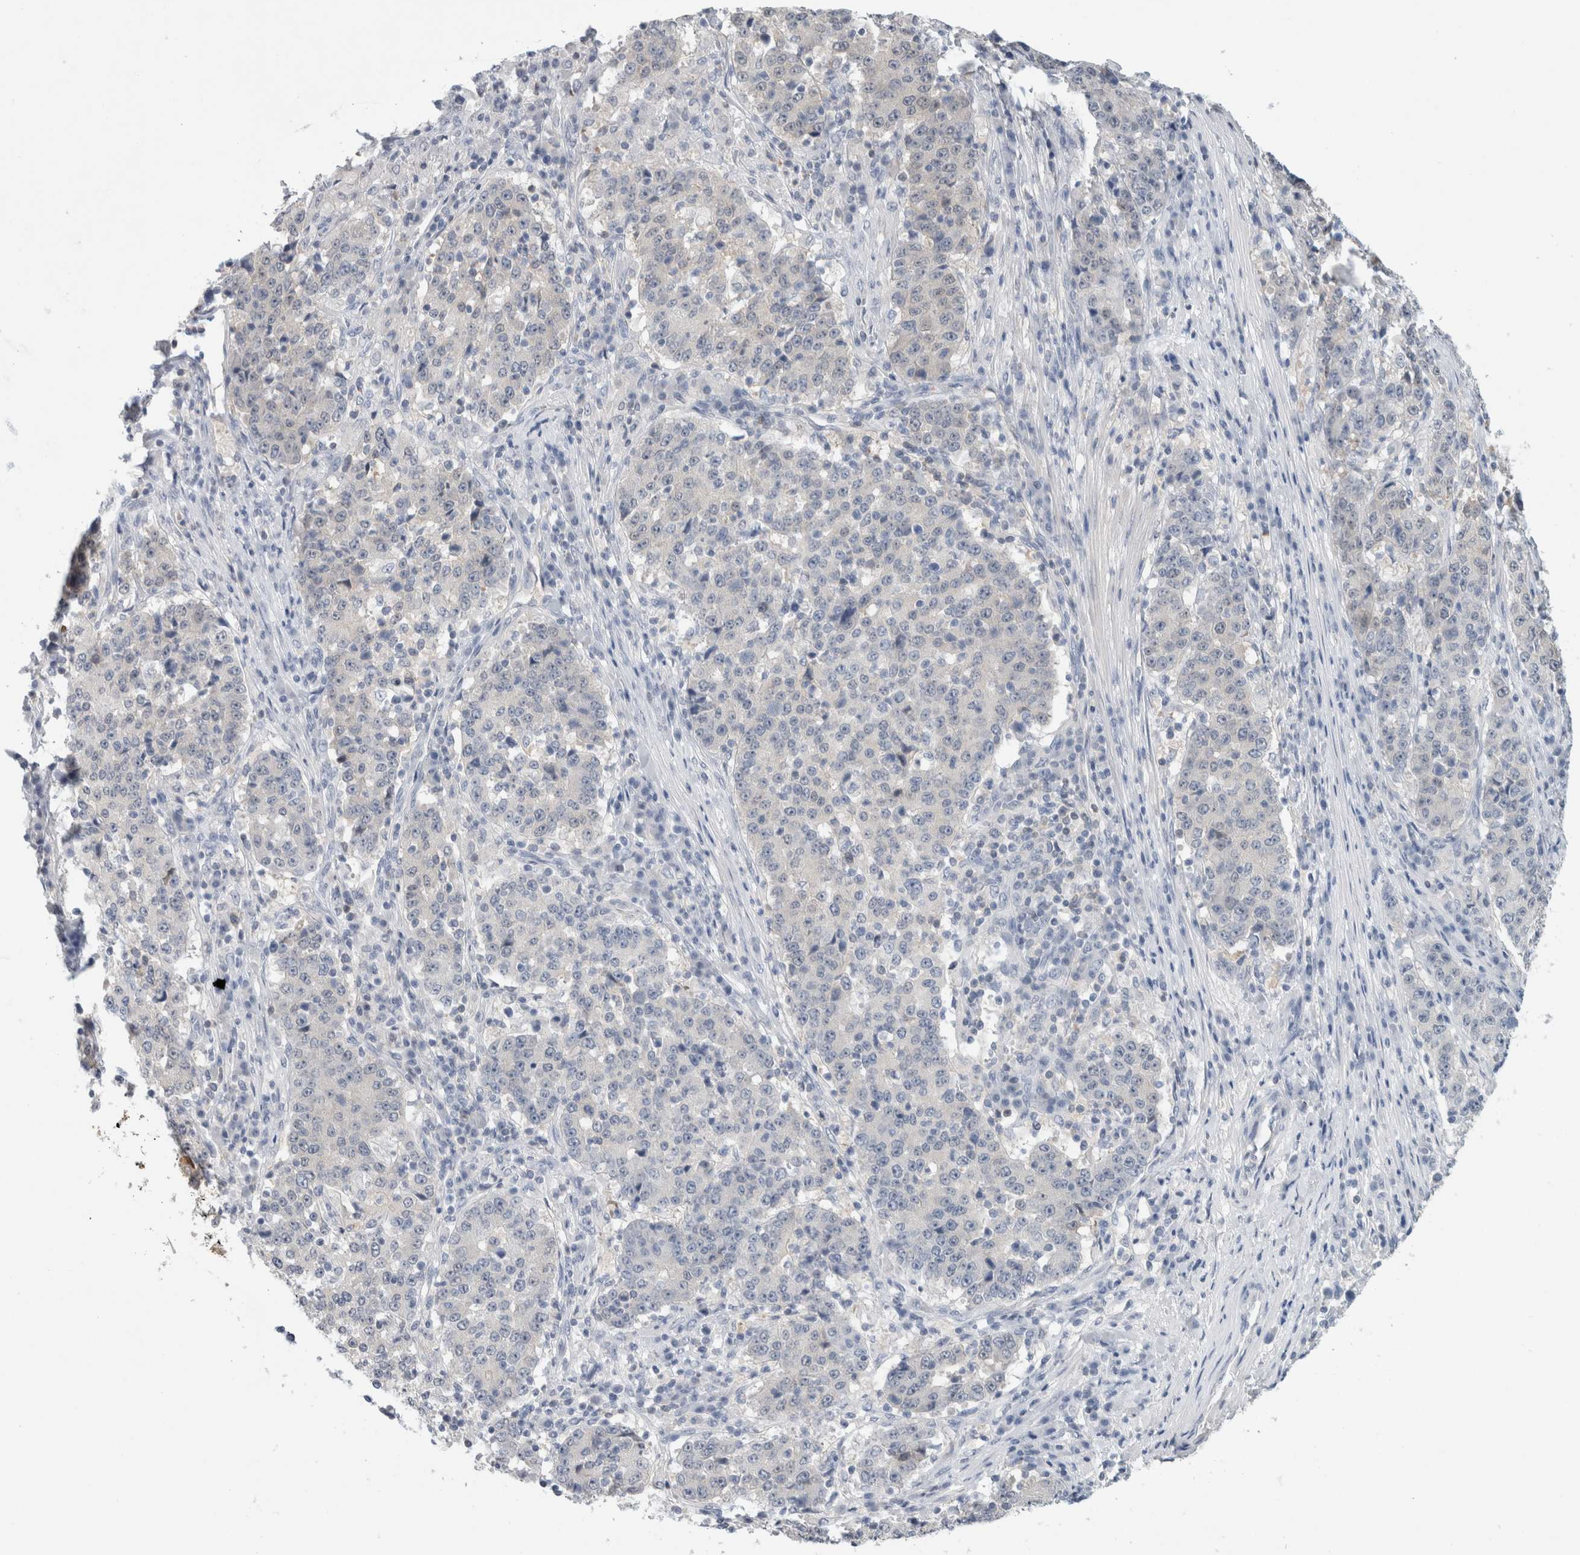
{"staining": {"intensity": "negative", "quantity": "none", "location": "none"}, "tissue": "stomach cancer", "cell_type": "Tumor cells", "image_type": "cancer", "snomed": [{"axis": "morphology", "description": "Adenocarcinoma, NOS"}, {"axis": "topography", "description": "Stomach"}], "caption": "Immunohistochemistry of stomach cancer shows no expression in tumor cells.", "gene": "CASP6", "patient": {"sex": "male", "age": 59}}